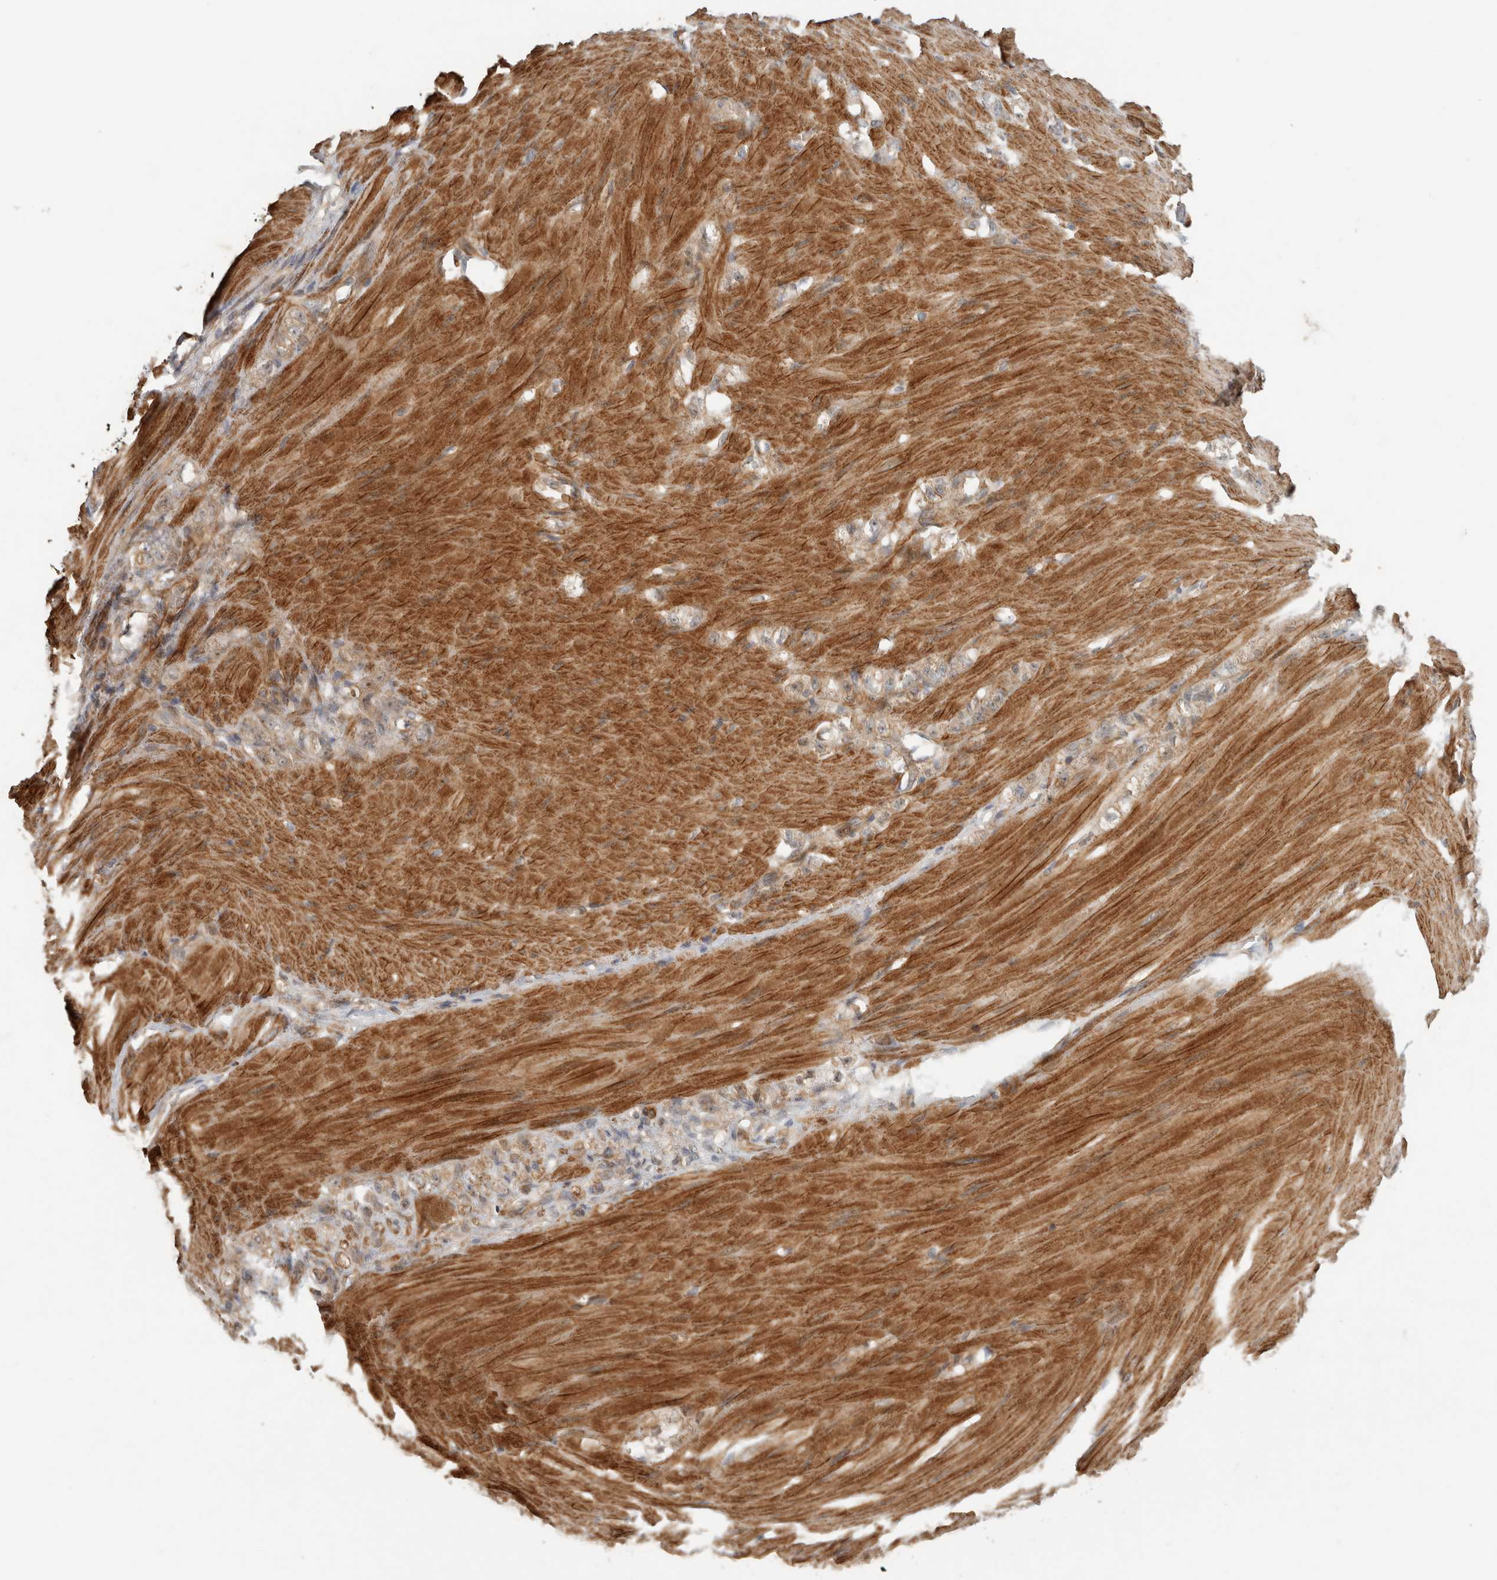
{"staining": {"intensity": "weak", "quantity": ">75%", "location": "cytoplasmic/membranous"}, "tissue": "stomach cancer", "cell_type": "Tumor cells", "image_type": "cancer", "snomed": [{"axis": "morphology", "description": "Normal tissue, NOS"}, {"axis": "morphology", "description": "Adenocarcinoma, NOS"}, {"axis": "topography", "description": "Stomach"}], "caption": "Immunohistochemistry (DAB) staining of stomach cancer (adenocarcinoma) exhibits weak cytoplasmic/membranous protein staining in about >75% of tumor cells. Ihc stains the protein in brown and the nuclei are stained blue.", "gene": "SIPA1L2", "patient": {"sex": "male", "age": 82}}